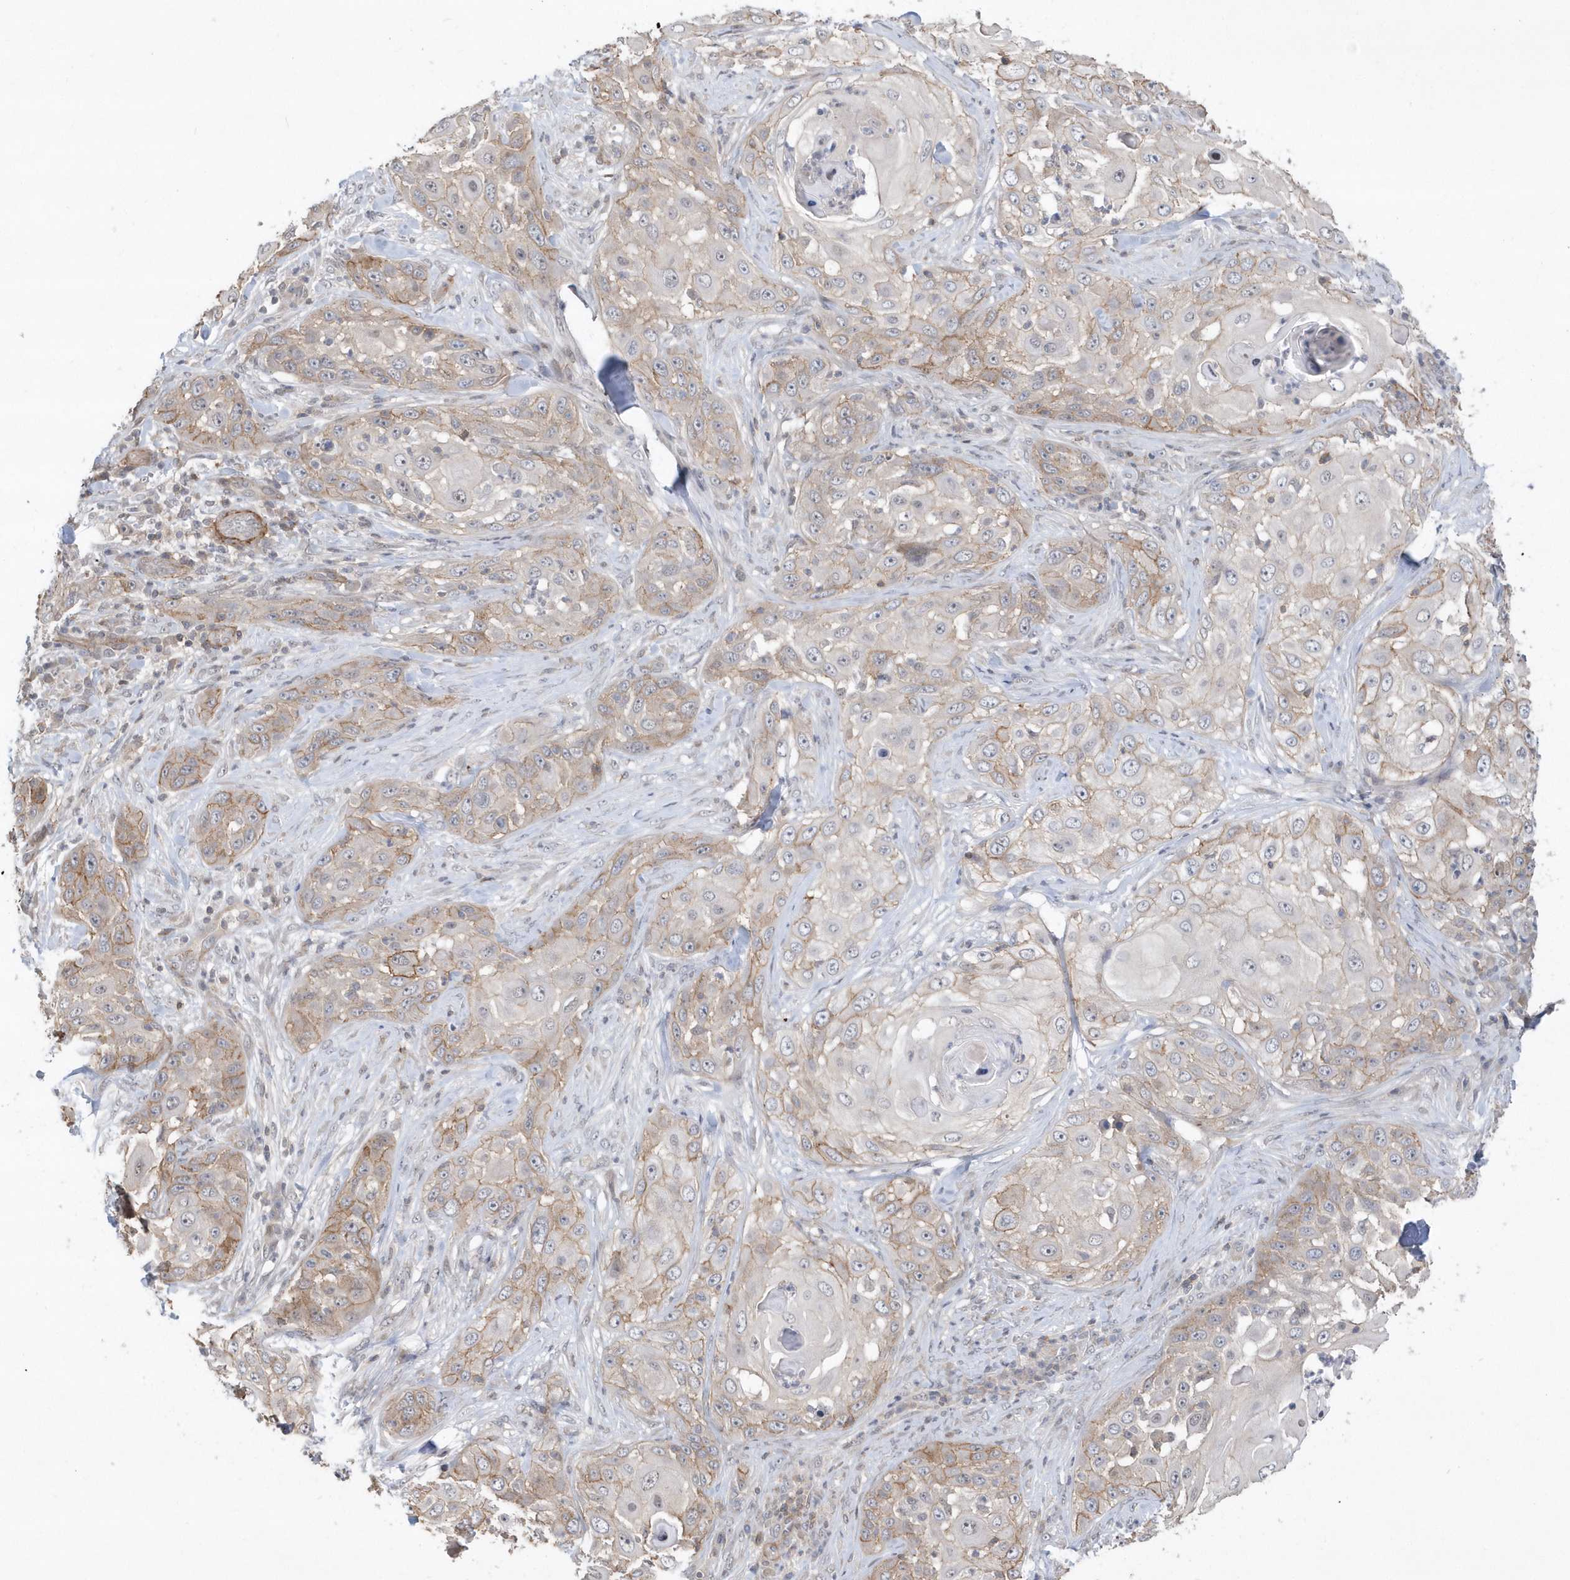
{"staining": {"intensity": "moderate", "quantity": "25%-75%", "location": "cytoplasmic/membranous"}, "tissue": "skin cancer", "cell_type": "Tumor cells", "image_type": "cancer", "snomed": [{"axis": "morphology", "description": "Squamous cell carcinoma, NOS"}, {"axis": "topography", "description": "Skin"}], "caption": "Protein expression by immunohistochemistry exhibits moderate cytoplasmic/membranous expression in approximately 25%-75% of tumor cells in skin squamous cell carcinoma.", "gene": "CRIP3", "patient": {"sex": "female", "age": 44}}